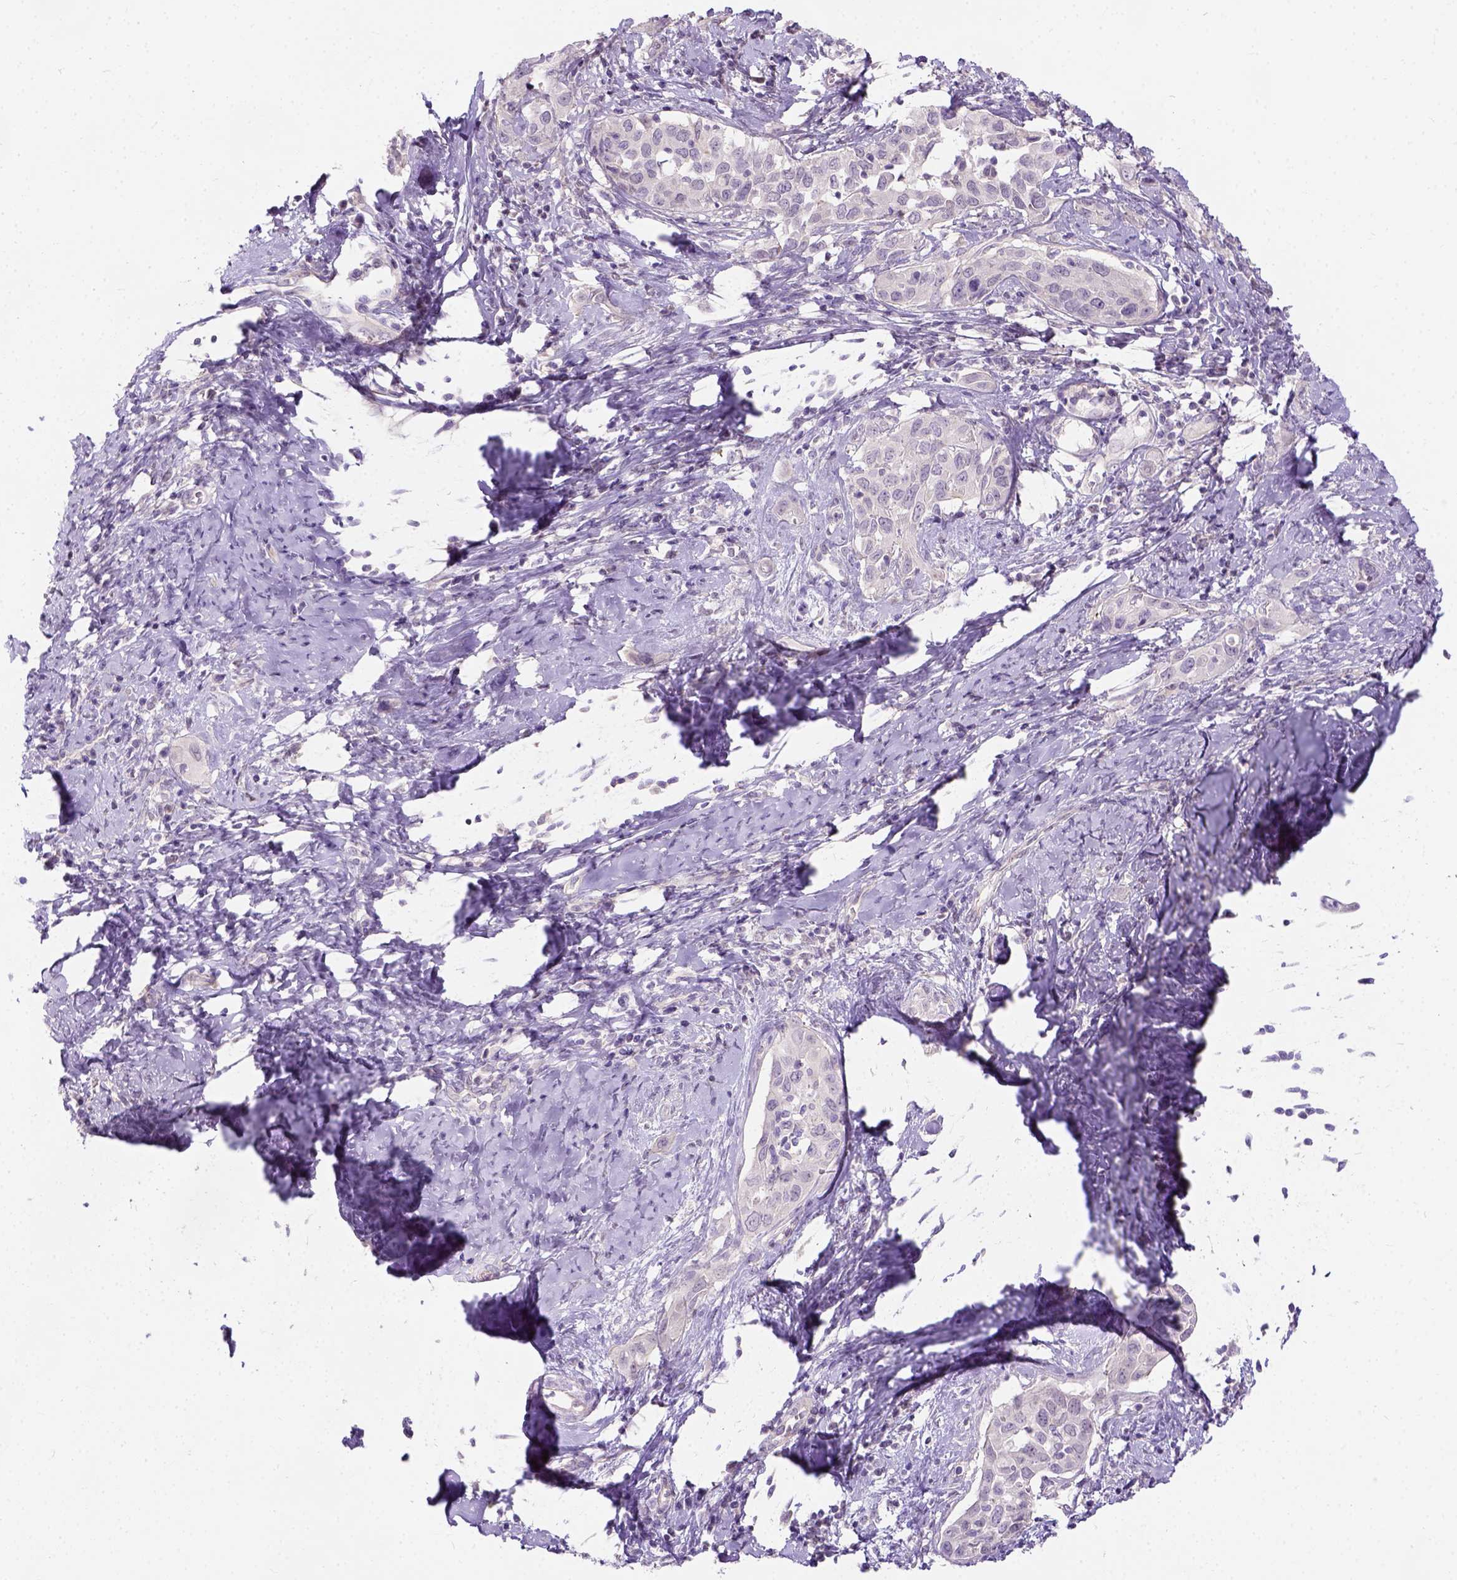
{"staining": {"intensity": "negative", "quantity": "none", "location": "none"}, "tissue": "cervical cancer", "cell_type": "Tumor cells", "image_type": "cancer", "snomed": [{"axis": "morphology", "description": "Squamous cell carcinoma, NOS"}, {"axis": "topography", "description": "Cervix"}], "caption": "IHC of human cervical cancer (squamous cell carcinoma) shows no staining in tumor cells.", "gene": "C20orf144", "patient": {"sex": "female", "age": 51}}